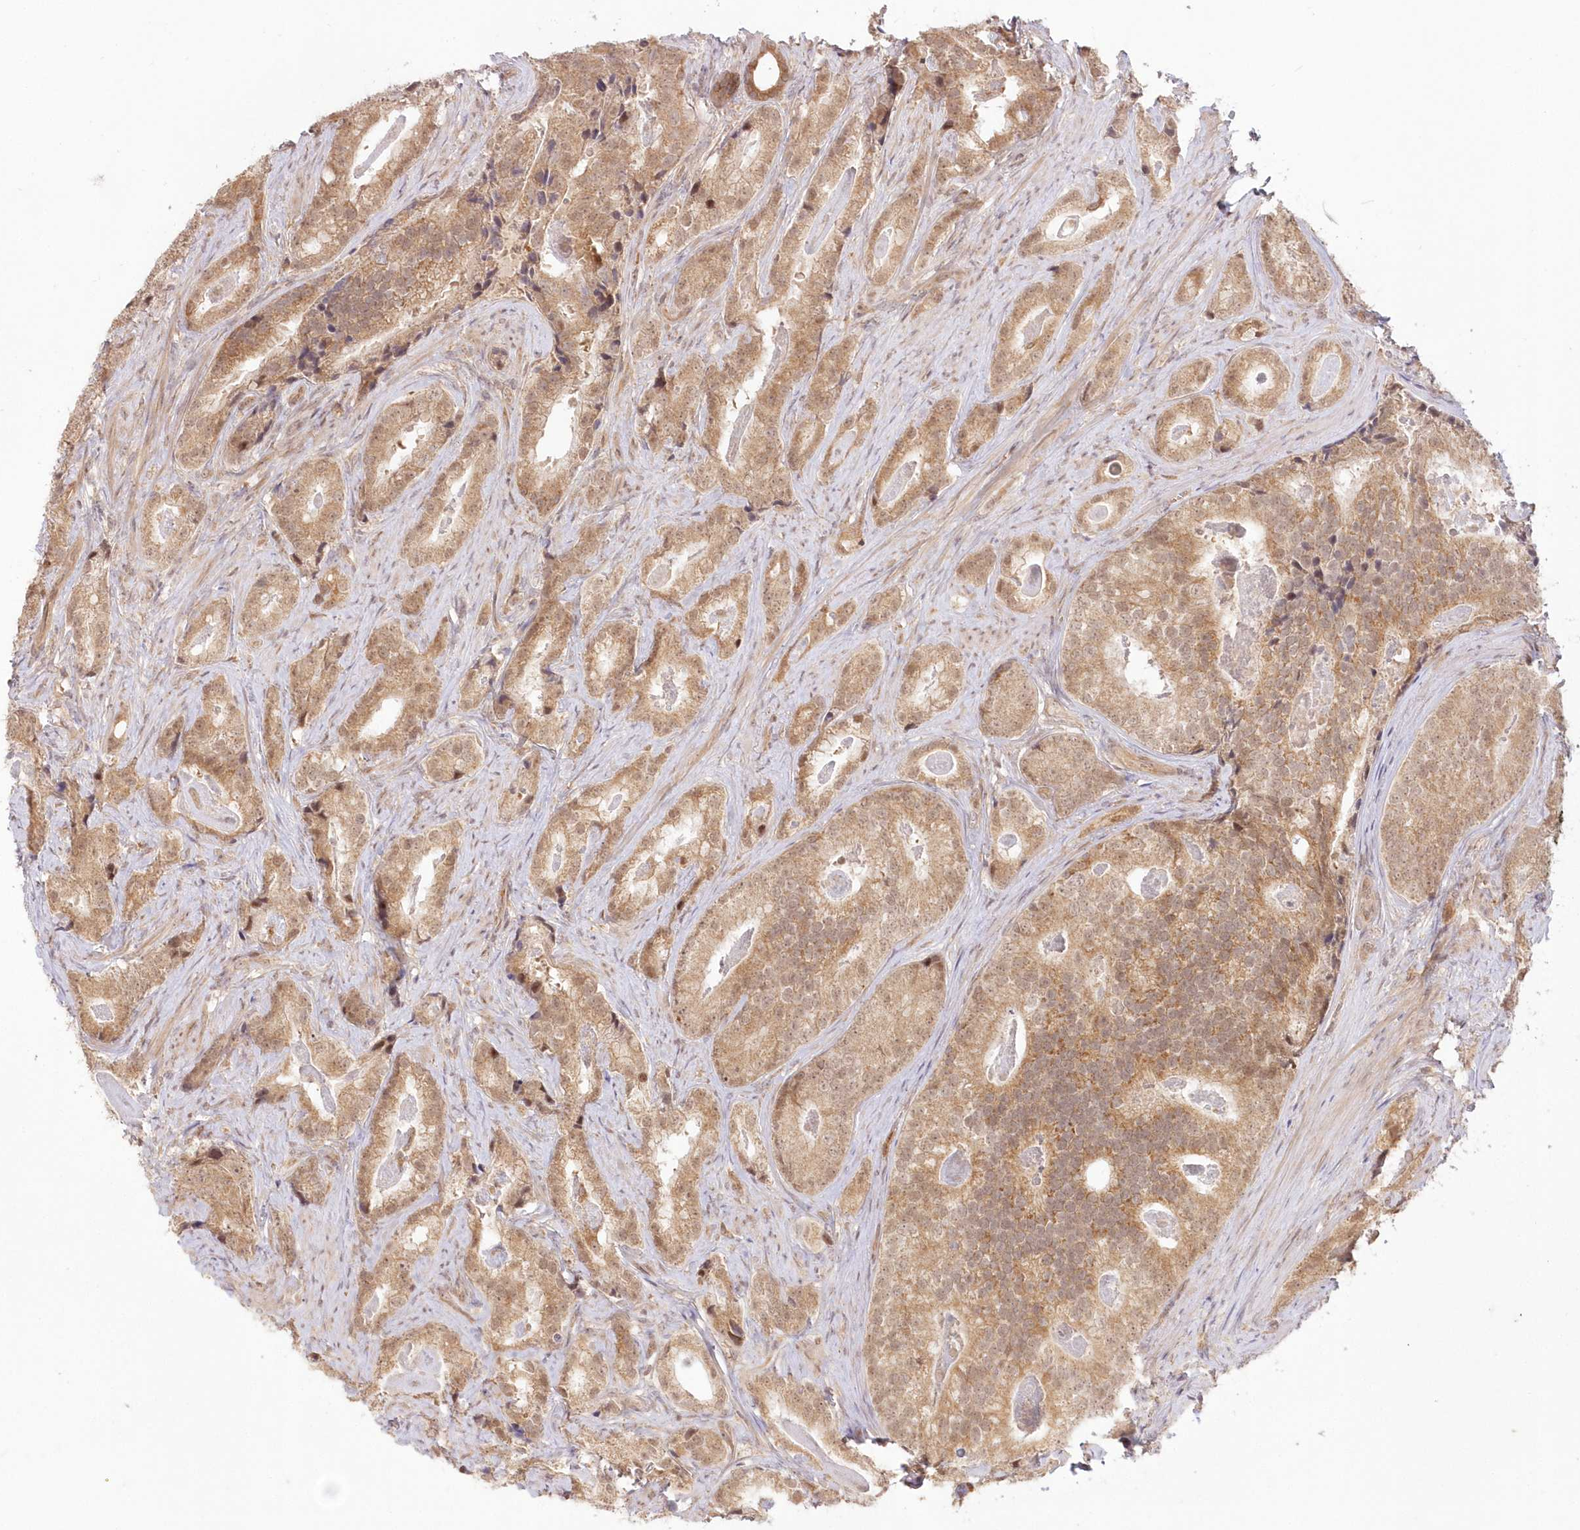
{"staining": {"intensity": "moderate", "quantity": ">75%", "location": "cytoplasmic/membranous"}, "tissue": "prostate cancer", "cell_type": "Tumor cells", "image_type": "cancer", "snomed": [{"axis": "morphology", "description": "Adenocarcinoma, Low grade"}, {"axis": "topography", "description": "Prostate"}], "caption": "Tumor cells reveal moderate cytoplasmic/membranous positivity in approximately >75% of cells in prostate cancer.", "gene": "MTMR3", "patient": {"sex": "male", "age": 71}}